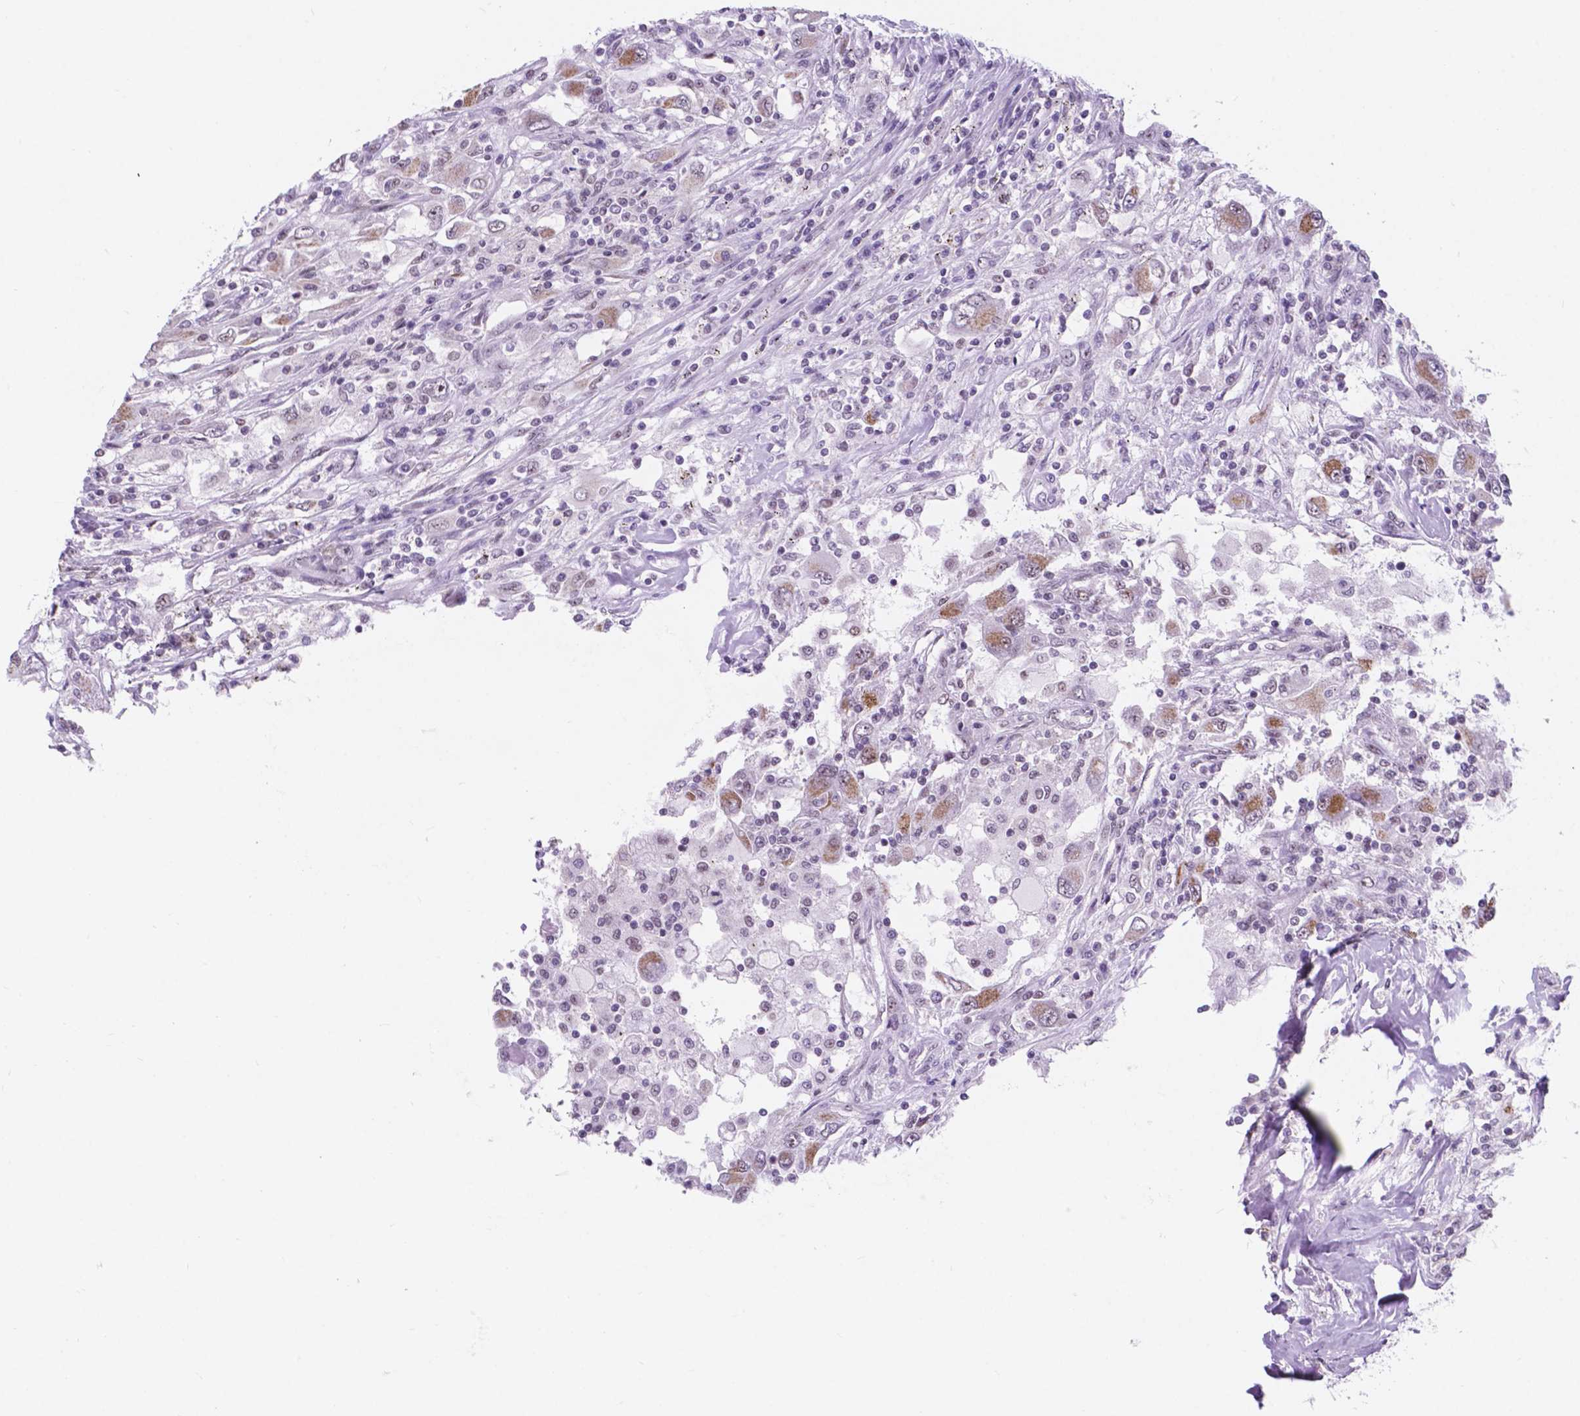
{"staining": {"intensity": "moderate", "quantity": "25%-75%", "location": "cytoplasmic/membranous"}, "tissue": "renal cancer", "cell_type": "Tumor cells", "image_type": "cancer", "snomed": [{"axis": "morphology", "description": "Adenocarcinoma, NOS"}, {"axis": "topography", "description": "Kidney"}], "caption": "A medium amount of moderate cytoplasmic/membranous expression is seen in about 25%-75% of tumor cells in renal cancer (adenocarcinoma) tissue.", "gene": "BCAS2", "patient": {"sex": "female", "age": 67}}